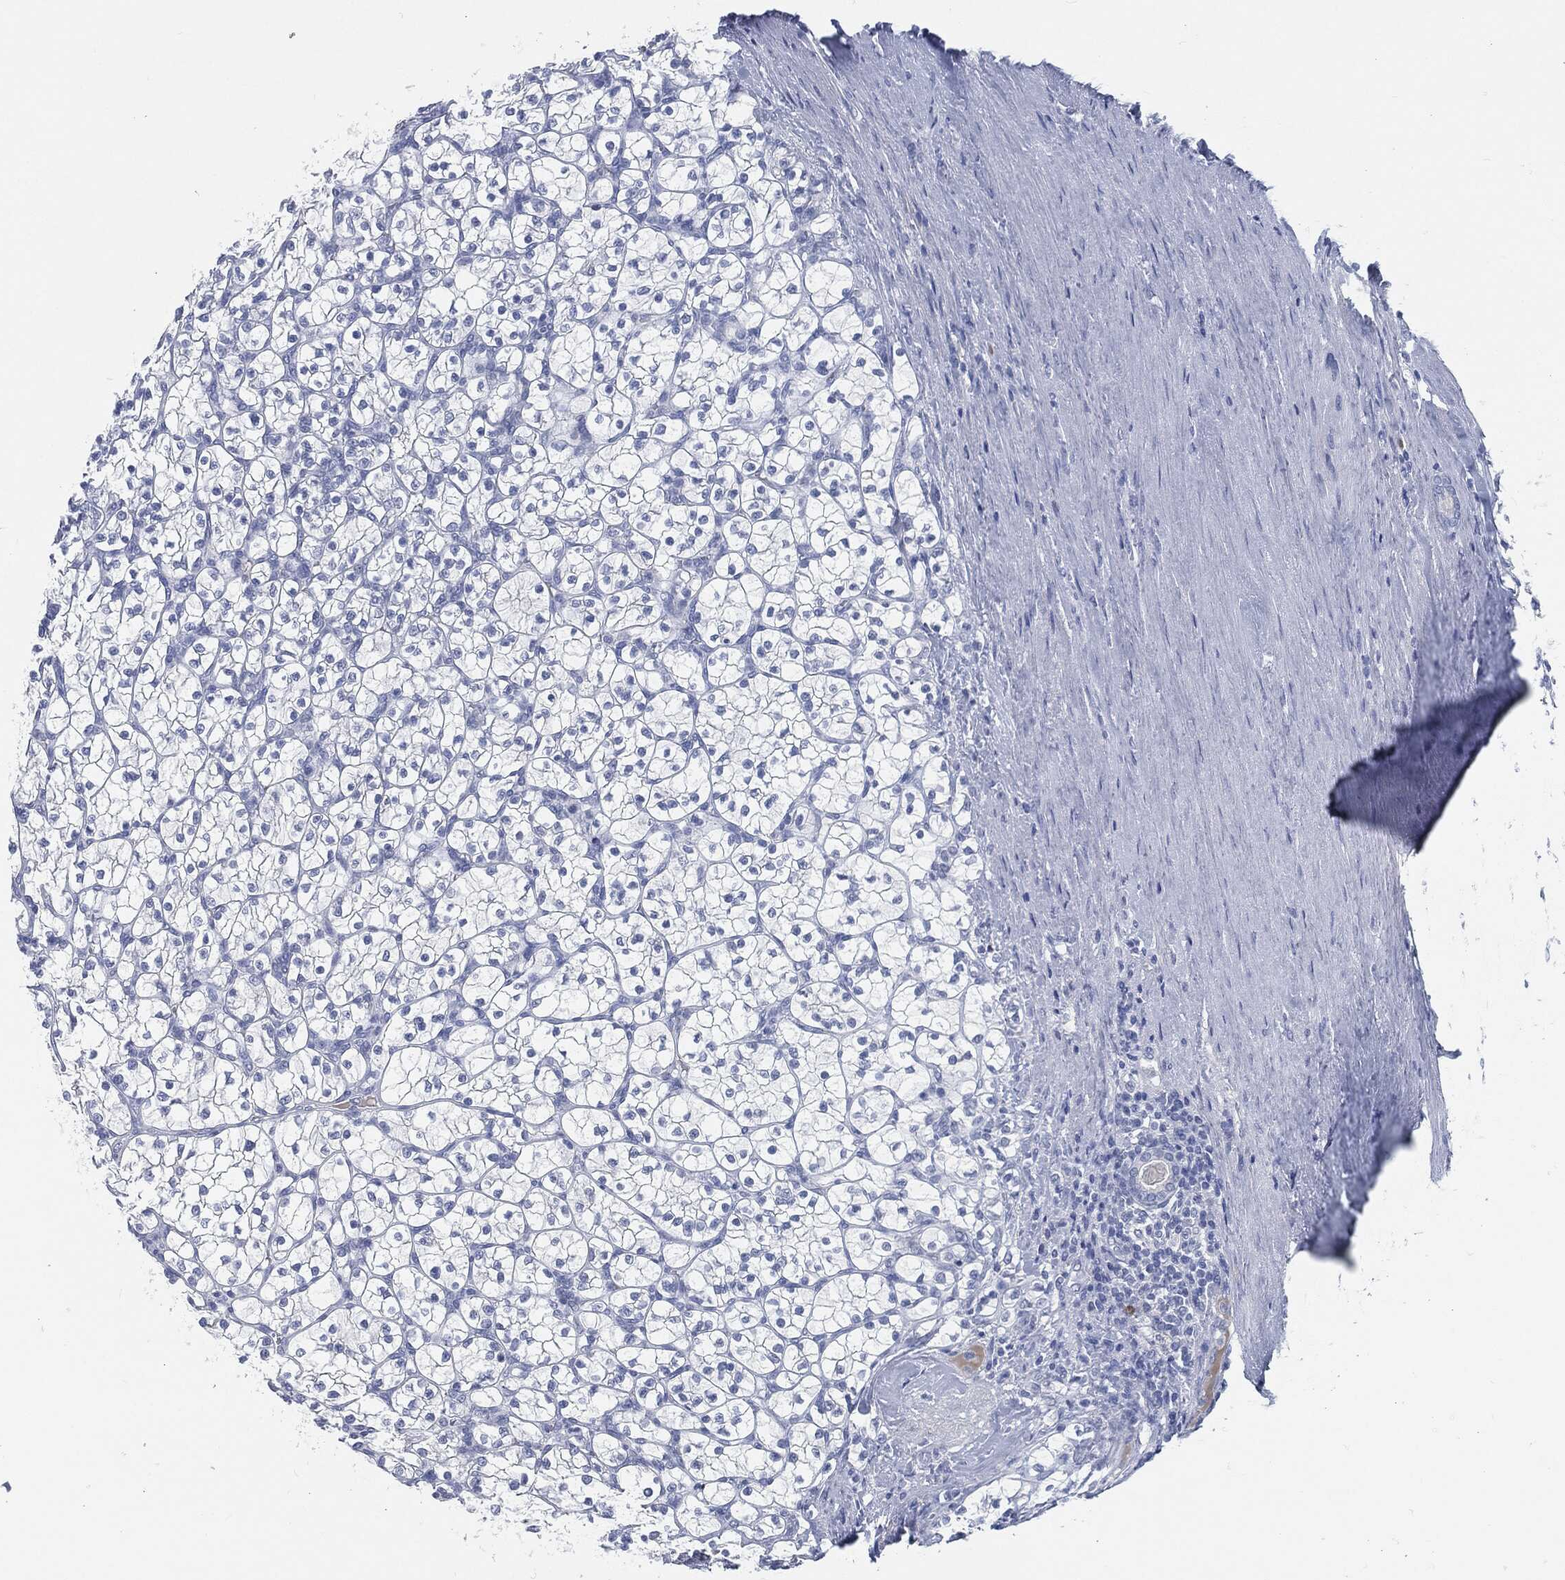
{"staining": {"intensity": "negative", "quantity": "none", "location": "none"}, "tissue": "renal cancer", "cell_type": "Tumor cells", "image_type": "cancer", "snomed": [{"axis": "morphology", "description": "Adenocarcinoma, NOS"}, {"axis": "topography", "description": "Kidney"}], "caption": "Adenocarcinoma (renal) was stained to show a protein in brown. There is no significant staining in tumor cells. The staining was performed using DAB to visualize the protein expression in brown, while the nuclei were stained in blue with hematoxylin (Magnification: 20x).", "gene": "MST1", "patient": {"sex": "female", "age": 89}}